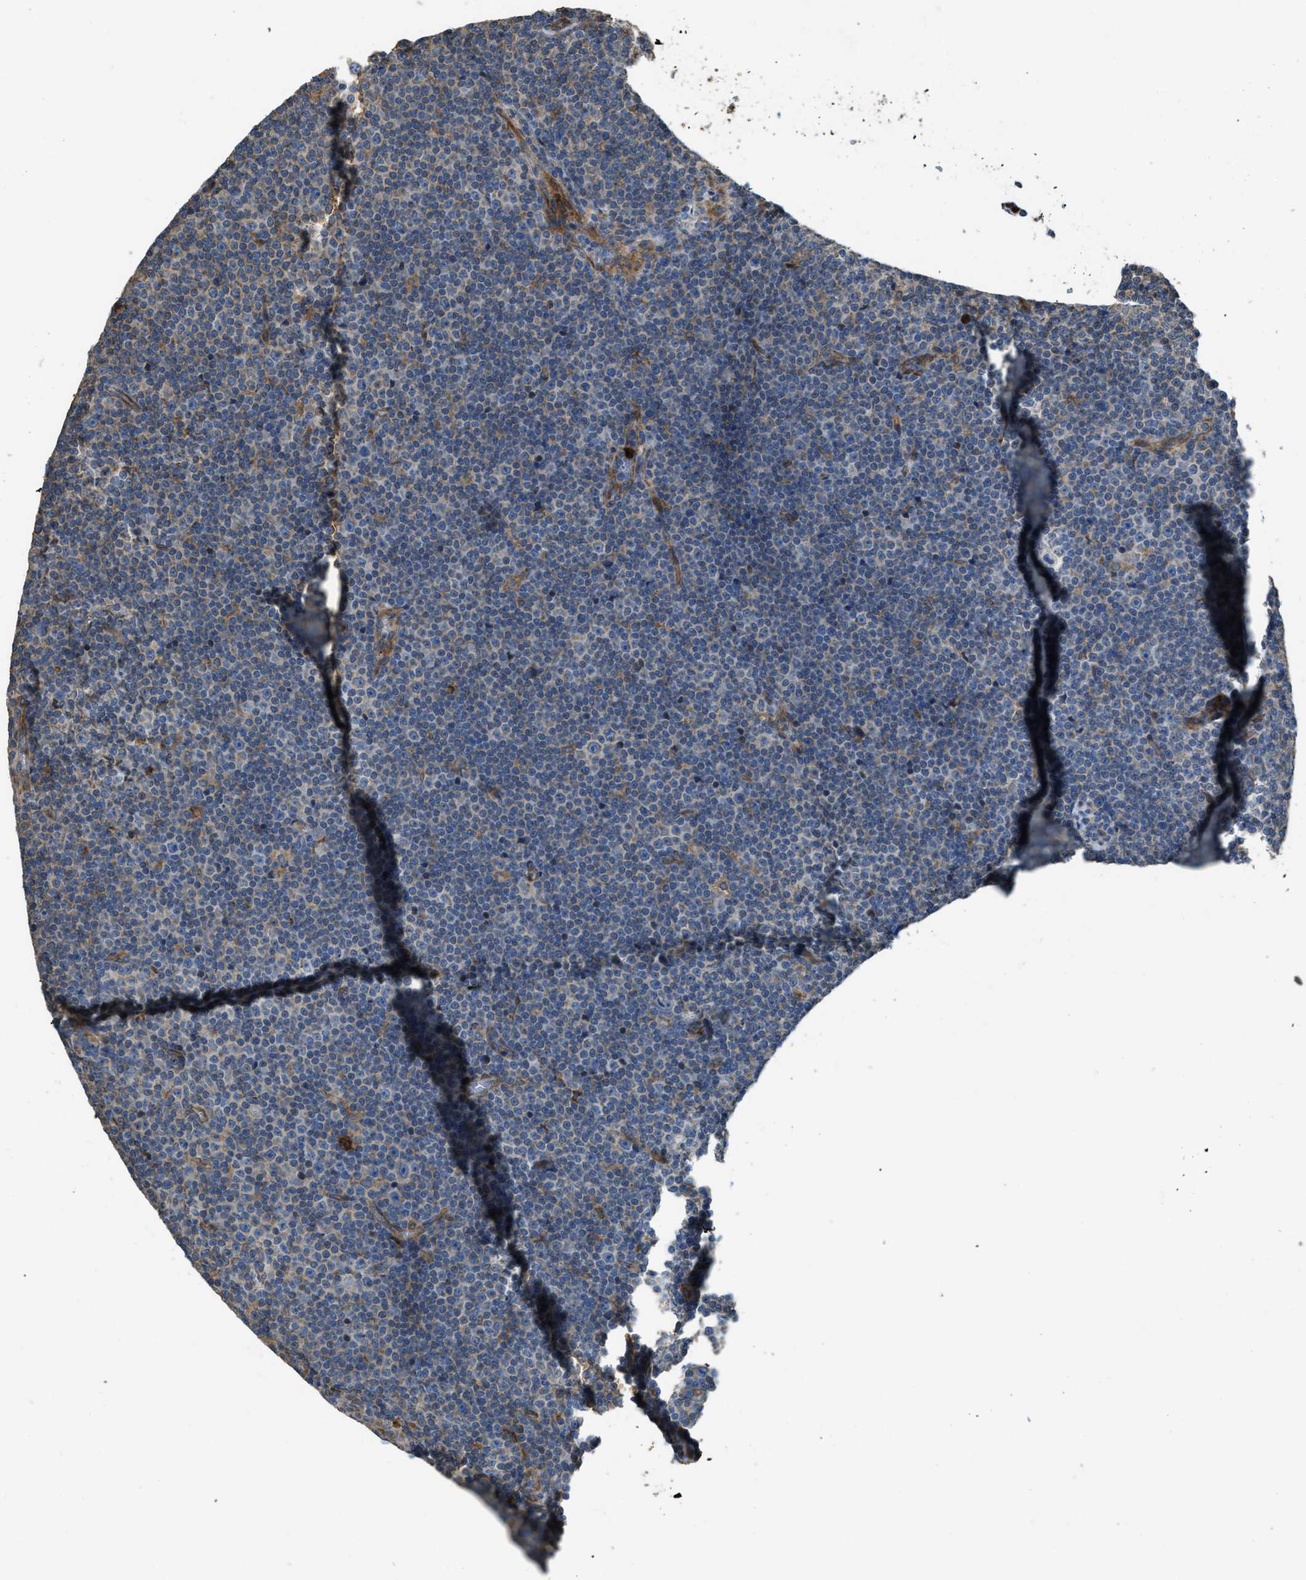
{"staining": {"intensity": "weak", "quantity": "<25%", "location": "cytoplasmic/membranous"}, "tissue": "lymphoma", "cell_type": "Tumor cells", "image_type": "cancer", "snomed": [{"axis": "morphology", "description": "Malignant lymphoma, non-Hodgkin's type, Low grade"}, {"axis": "topography", "description": "Lymph node"}], "caption": "Low-grade malignant lymphoma, non-Hodgkin's type was stained to show a protein in brown. There is no significant expression in tumor cells.", "gene": "TMEM68", "patient": {"sex": "female", "age": 67}}